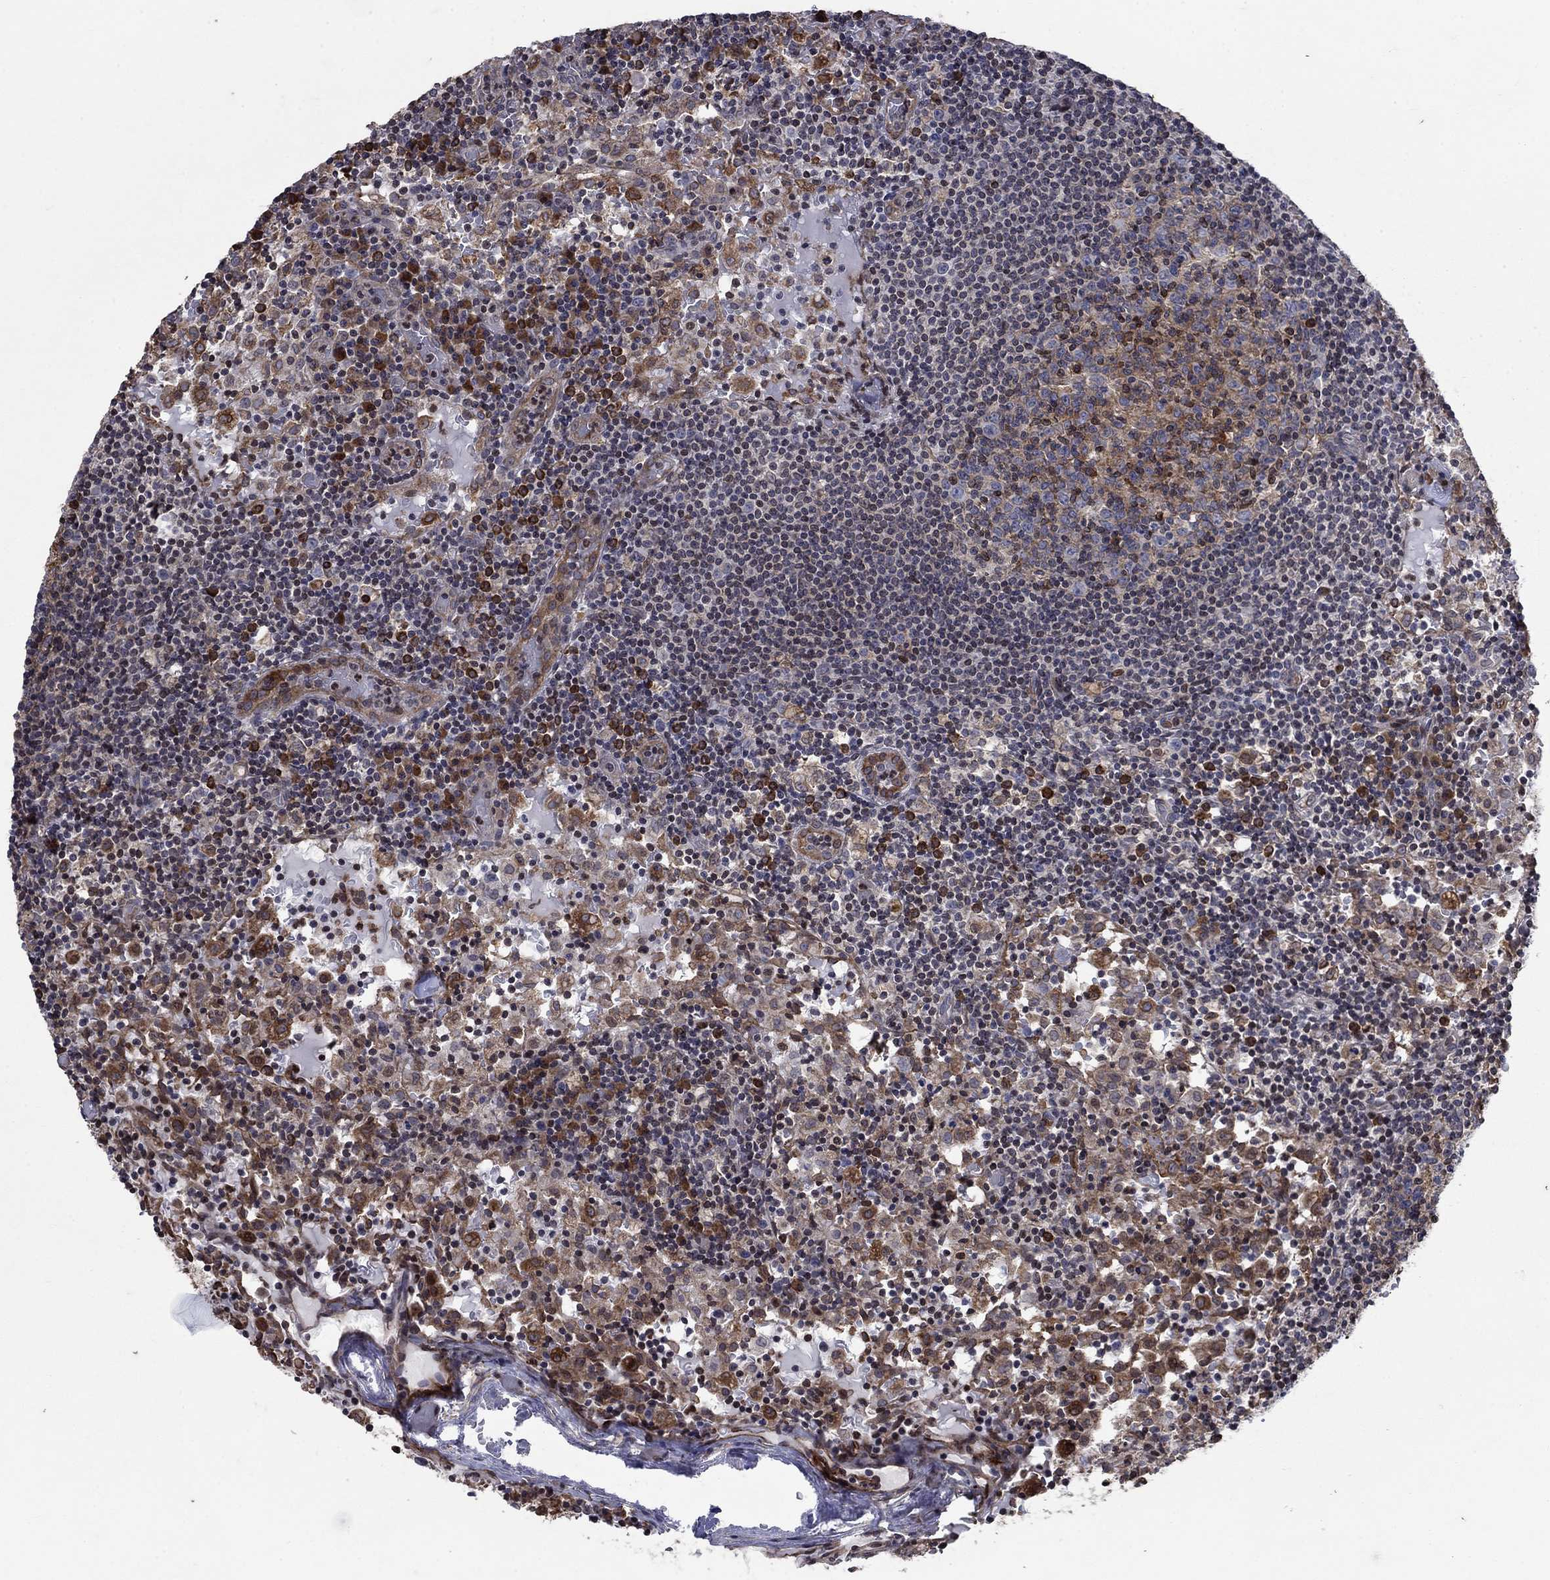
{"staining": {"intensity": "strong", "quantity": "<25%", "location": "cytoplasmic/membranous"}, "tissue": "lymph node", "cell_type": "Germinal center cells", "image_type": "normal", "snomed": [{"axis": "morphology", "description": "Normal tissue, NOS"}, {"axis": "topography", "description": "Lymph node"}], "caption": "A medium amount of strong cytoplasmic/membranous staining is present in about <25% of germinal center cells in benign lymph node. (Brightfield microscopy of DAB IHC at high magnification).", "gene": "DHRS7", "patient": {"sex": "male", "age": 62}}